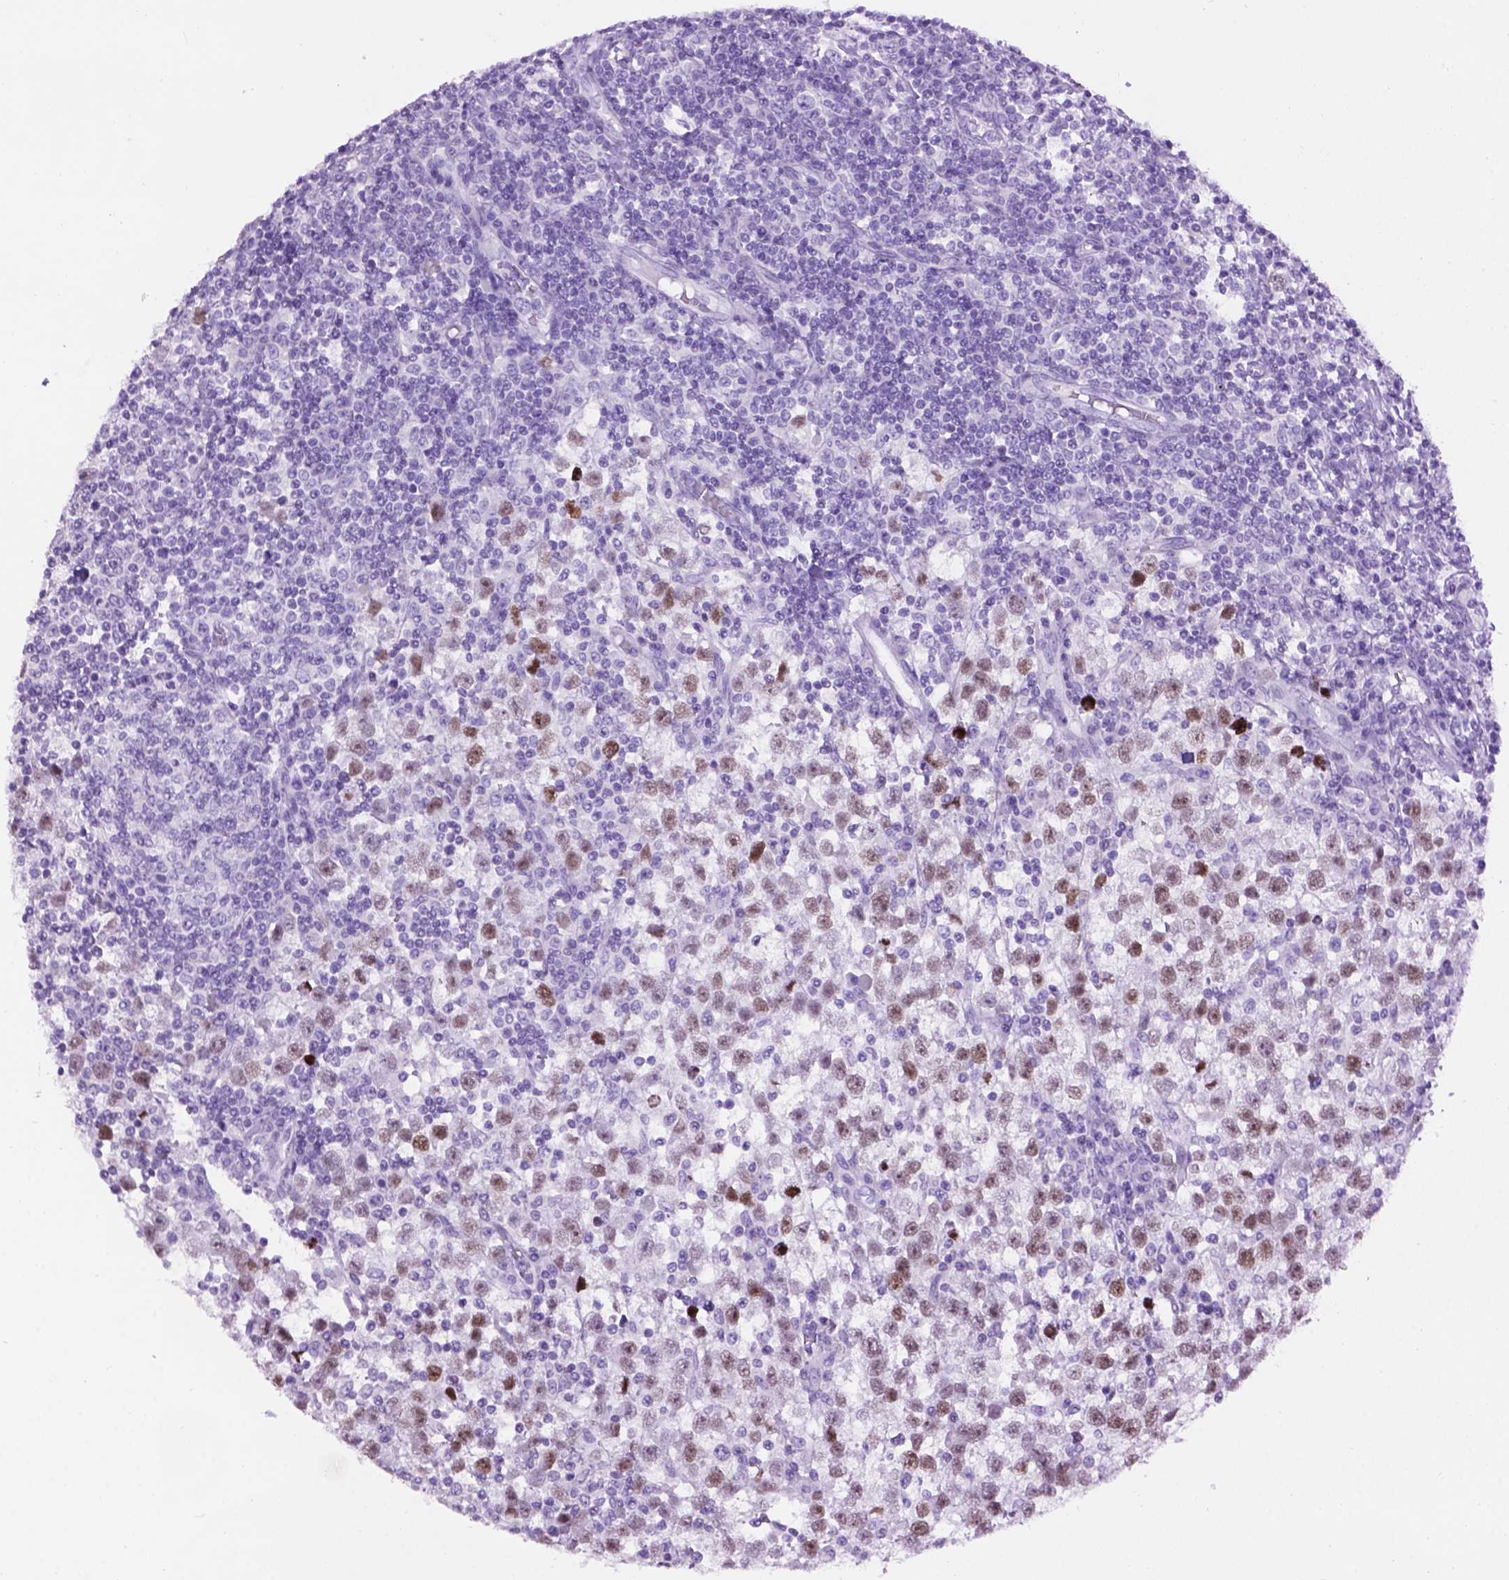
{"staining": {"intensity": "moderate", "quantity": "25%-75%", "location": "nuclear"}, "tissue": "testis cancer", "cell_type": "Tumor cells", "image_type": "cancer", "snomed": [{"axis": "morphology", "description": "Seminoma, NOS"}, {"axis": "topography", "description": "Testis"}], "caption": "Human testis seminoma stained for a protein (brown) demonstrates moderate nuclear positive positivity in about 25%-75% of tumor cells.", "gene": "TH", "patient": {"sex": "male", "age": 34}}